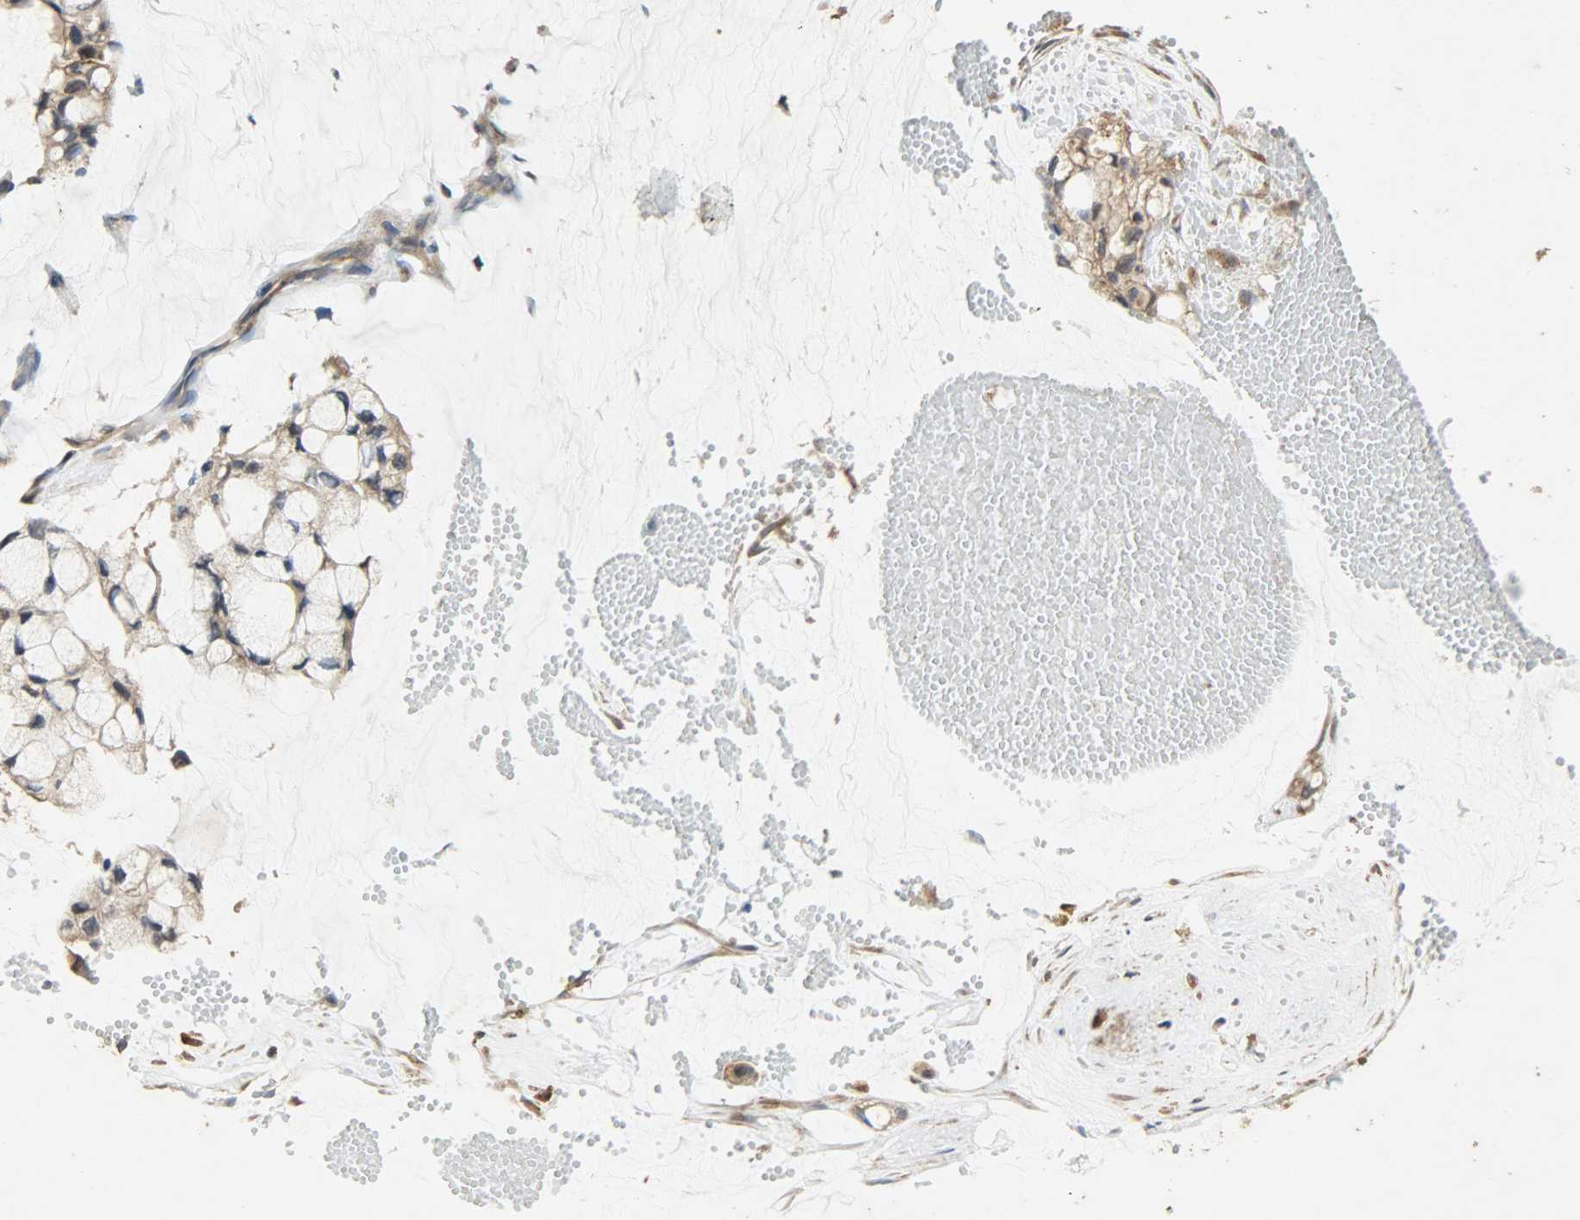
{"staining": {"intensity": "moderate", "quantity": ">75%", "location": "cytoplasmic/membranous"}, "tissue": "ovarian cancer", "cell_type": "Tumor cells", "image_type": "cancer", "snomed": [{"axis": "morphology", "description": "Cystadenocarcinoma, mucinous, NOS"}, {"axis": "topography", "description": "Ovary"}], "caption": "A histopathology image showing moderate cytoplasmic/membranous positivity in approximately >75% of tumor cells in ovarian mucinous cystadenocarcinoma, as visualized by brown immunohistochemical staining.", "gene": "CDKN2C", "patient": {"sex": "female", "age": 39}}